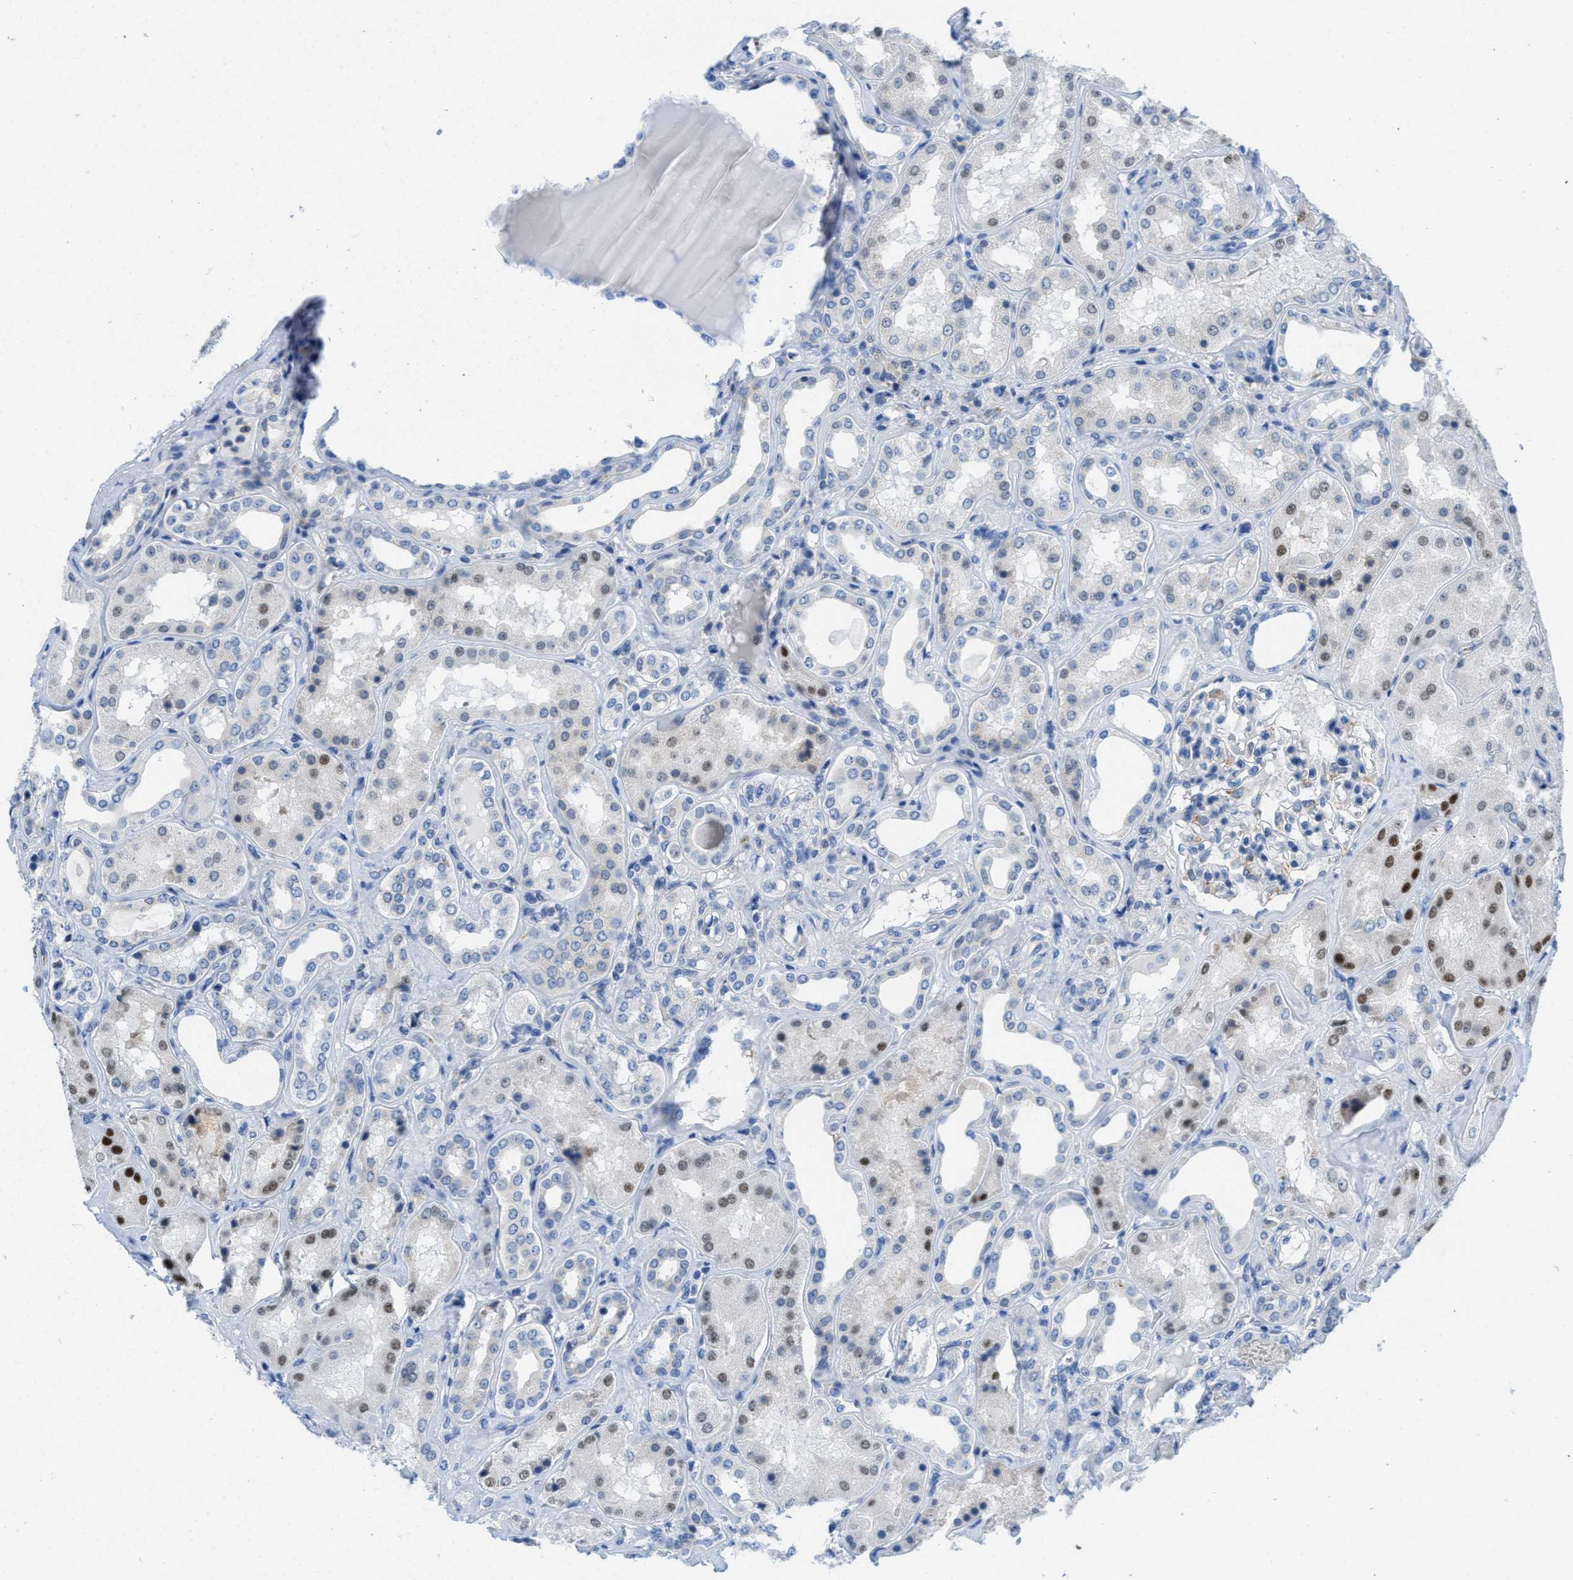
{"staining": {"intensity": "weak", "quantity": "<25%", "location": "cytoplasmic/membranous"}, "tissue": "kidney", "cell_type": "Cells in glomeruli", "image_type": "normal", "snomed": [{"axis": "morphology", "description": "Normal tissue, NOS"}, {"axis": "topography", "description": "Kidney"}], "caption": "Cells in glomeruli are negative for protein expression in normal human kidney. (Brightfield microscopy of DAB (3,3'-diaminobenzidine) IHC at high magnification).", "gene": "PTDSS1", "patient": {"sex": "female", "age": 56}}